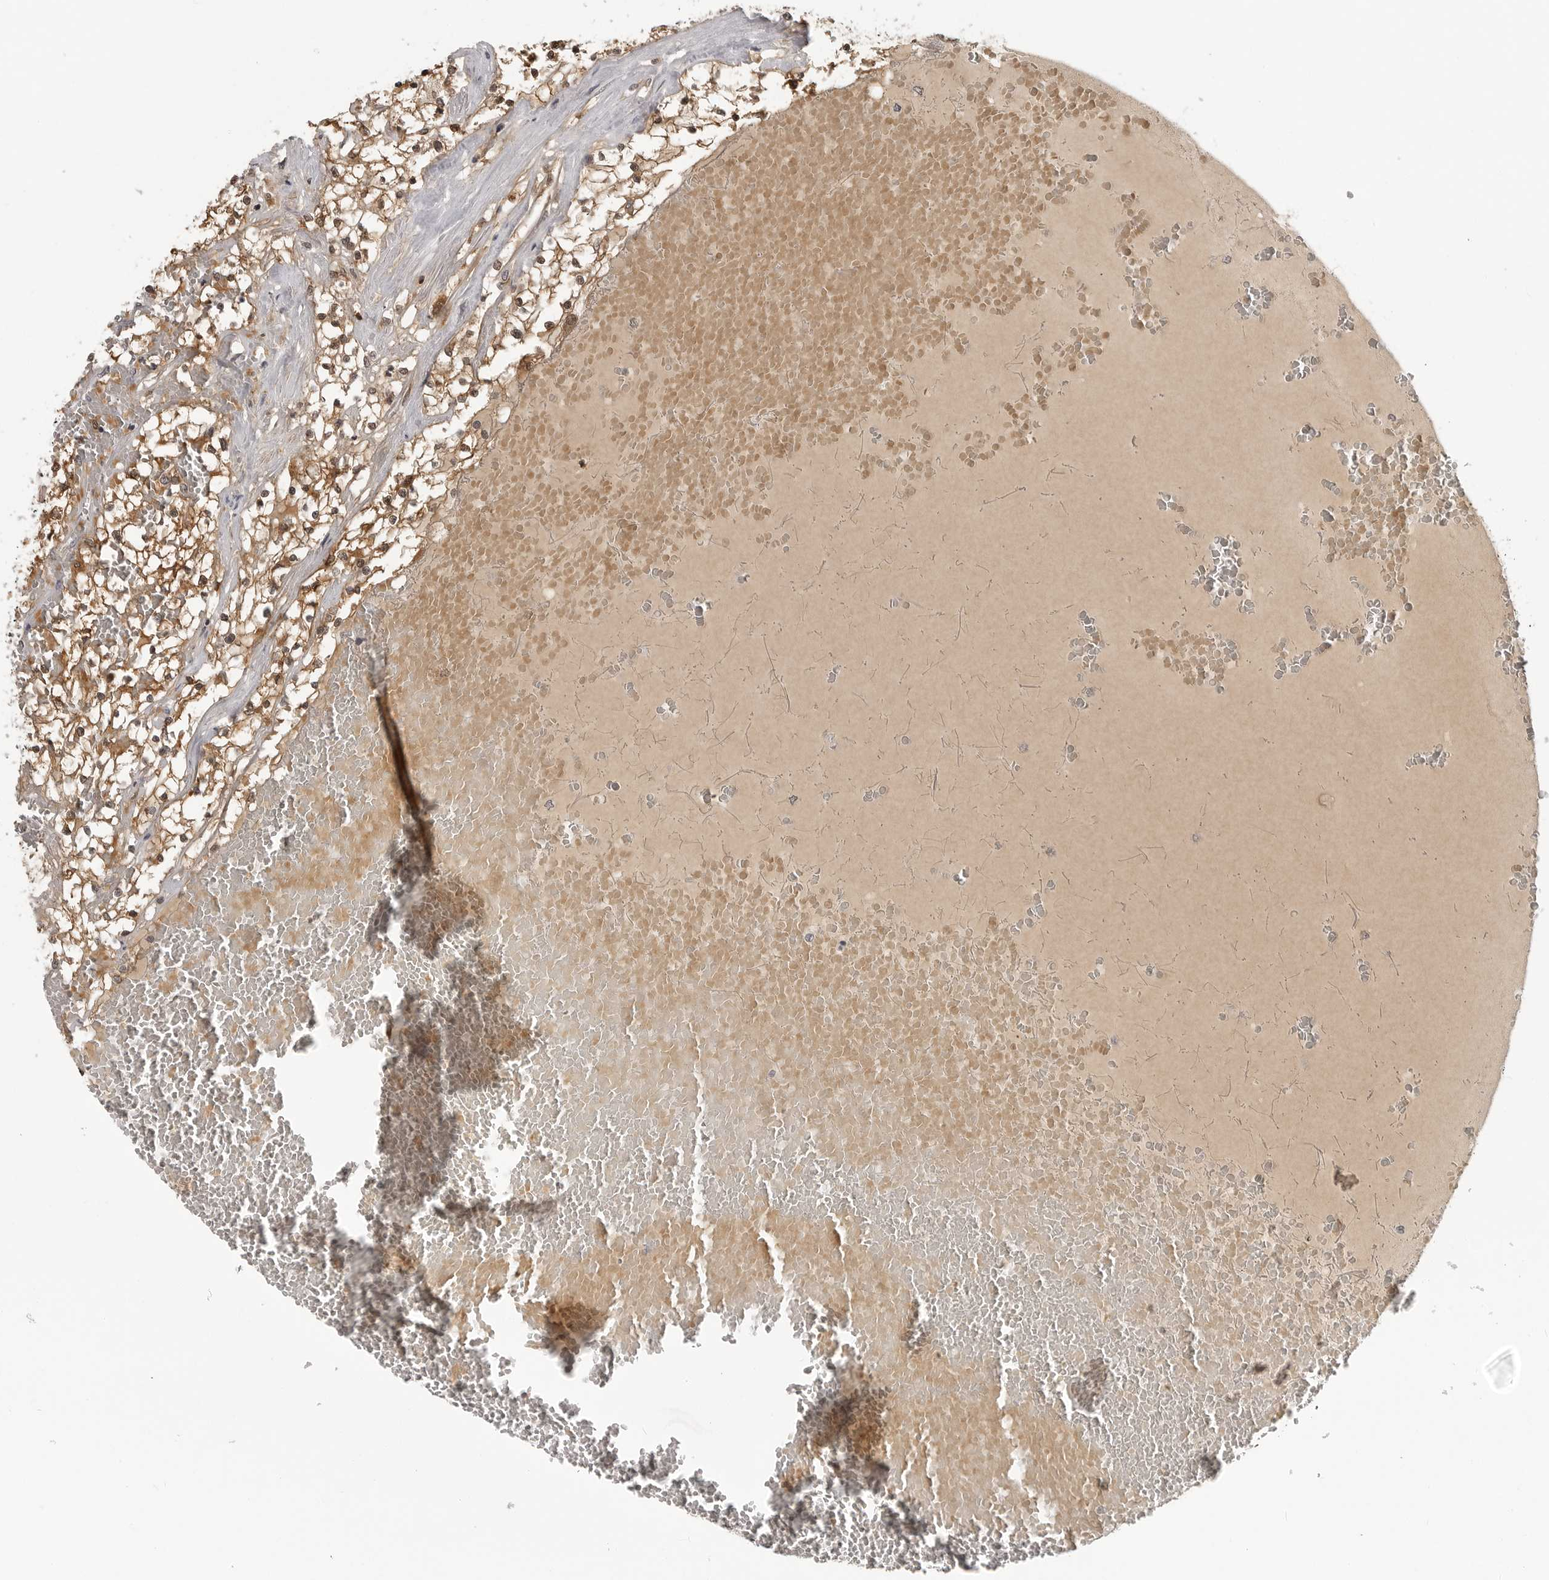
{"staining": {"intensity": "strong", "quantity": ">75%", "location": "cytoplasmic/membranous,nuclear"}, "tissue": "renal cancer", "cell_type": "Tumor cells", "image_type": "cancer", "snomed": [{"axis": "morphology", "description": "Normal tissue, NOS"}, {"axis": "morphology", "description": "Adenocarcinoma, NOS"}, {"axis": "topography", "description": "Kidney"}], "caption": "The micrograph demonstrates staining of adenocarcinoma (renal), revealing strong cytoplasmic/membranous and nuclear protein positivity (brown color) within tumor cells. (DAB IHC with brightfield microscopy, high magnification).", "gene": "CTIF", "patient": {"sex": "male", "age": 68}}